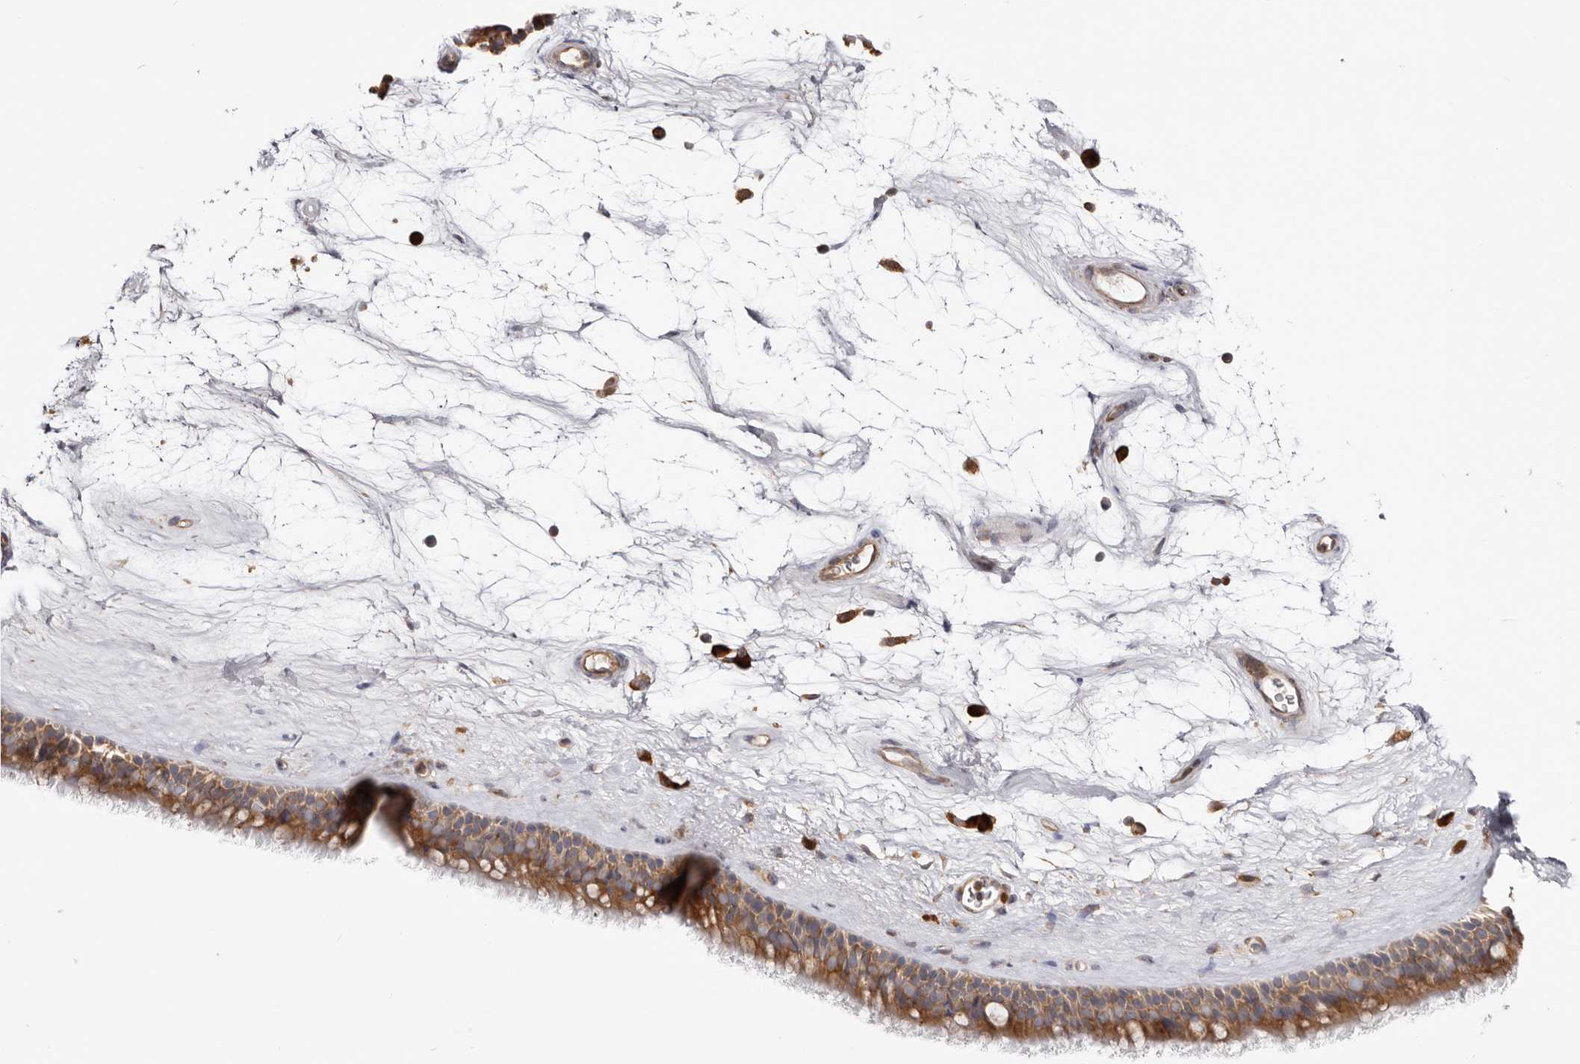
{"staining": {"intensity": "moderate", "quantity": ">75%", "location": "cytoplasmic/membranous"}, "tissue": "nasopharynx", "cell_type": "Respiratory epithelial cells", "image_type": "normal", "snomed": [{"axis": "morphology", "description": "Normal tissue, NOS"}, {"axis": "topography", "description": "Nasopharynx"}], "caption": "Immunohistochemistry histopathology image of unremarkable nasopharynx: nasopharynx stained using IHC shows medium levels of moderate protein expression localized specifically in the cytoplasmic/membranous of respiratory epithelial cells, appearing as a cytoplasmic/membranous brown color.", "gene": "EPRS1", "patient": {"sex": "male", "age": 64}}